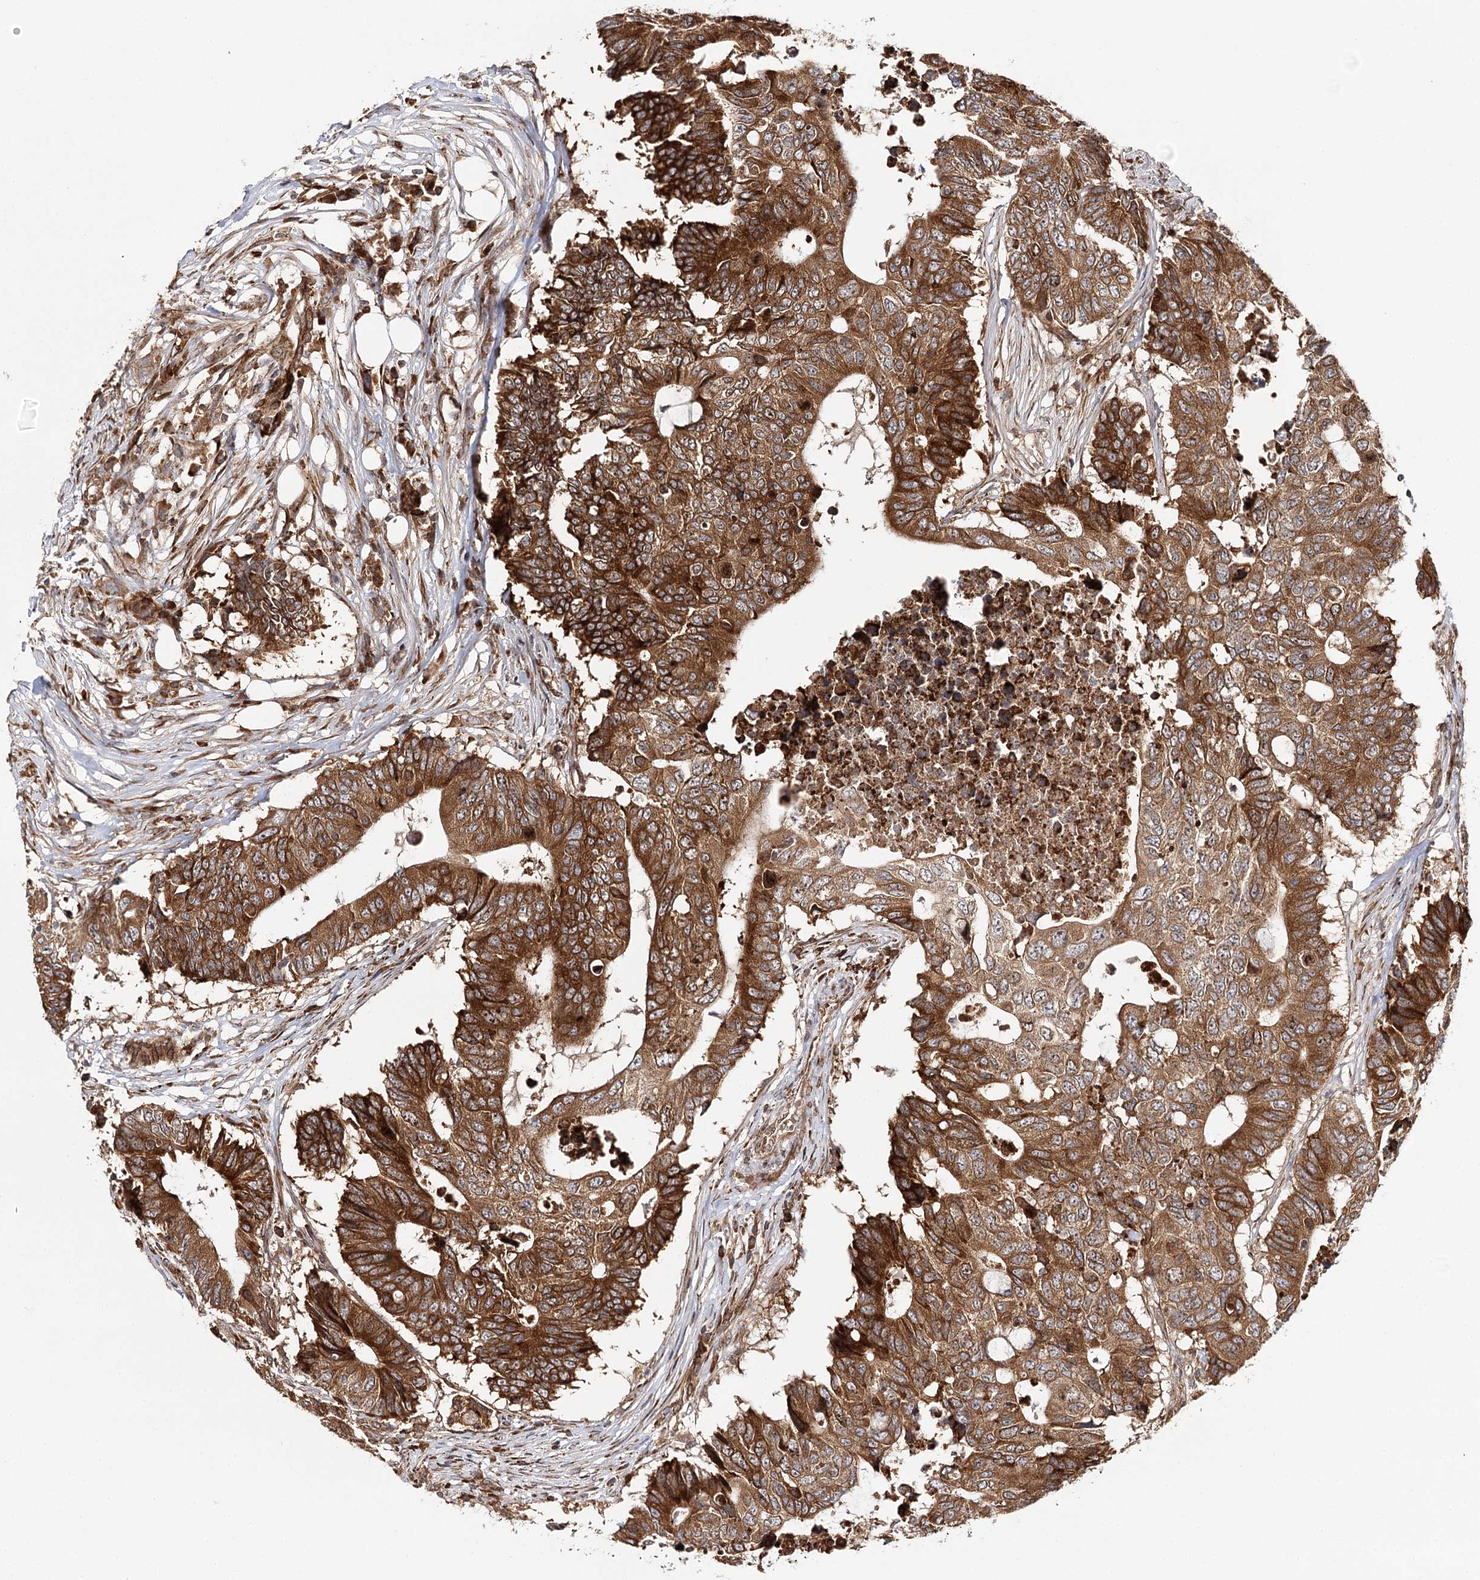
{"staining": {"intensity": "strong", "quantity": ">75%", "location": "cytoplasmic/membranous"}, "tissue": "colorectal cancer", "cell_type": "Tumor cells", "image_type": "cancer", "snomed": [{"axis": "morphology", "description": "Adenocarcinoma, NOS"}, {"axis": "topography", "description": "Colon"}], "caption": "Adenocarcinoma (colorectal) tissue shows strong cytoplasmic/membranous positivity in approximately >75% of tumor cells", "gene": "MKNK1", "patient": {"sex": "male", "age": 71}}